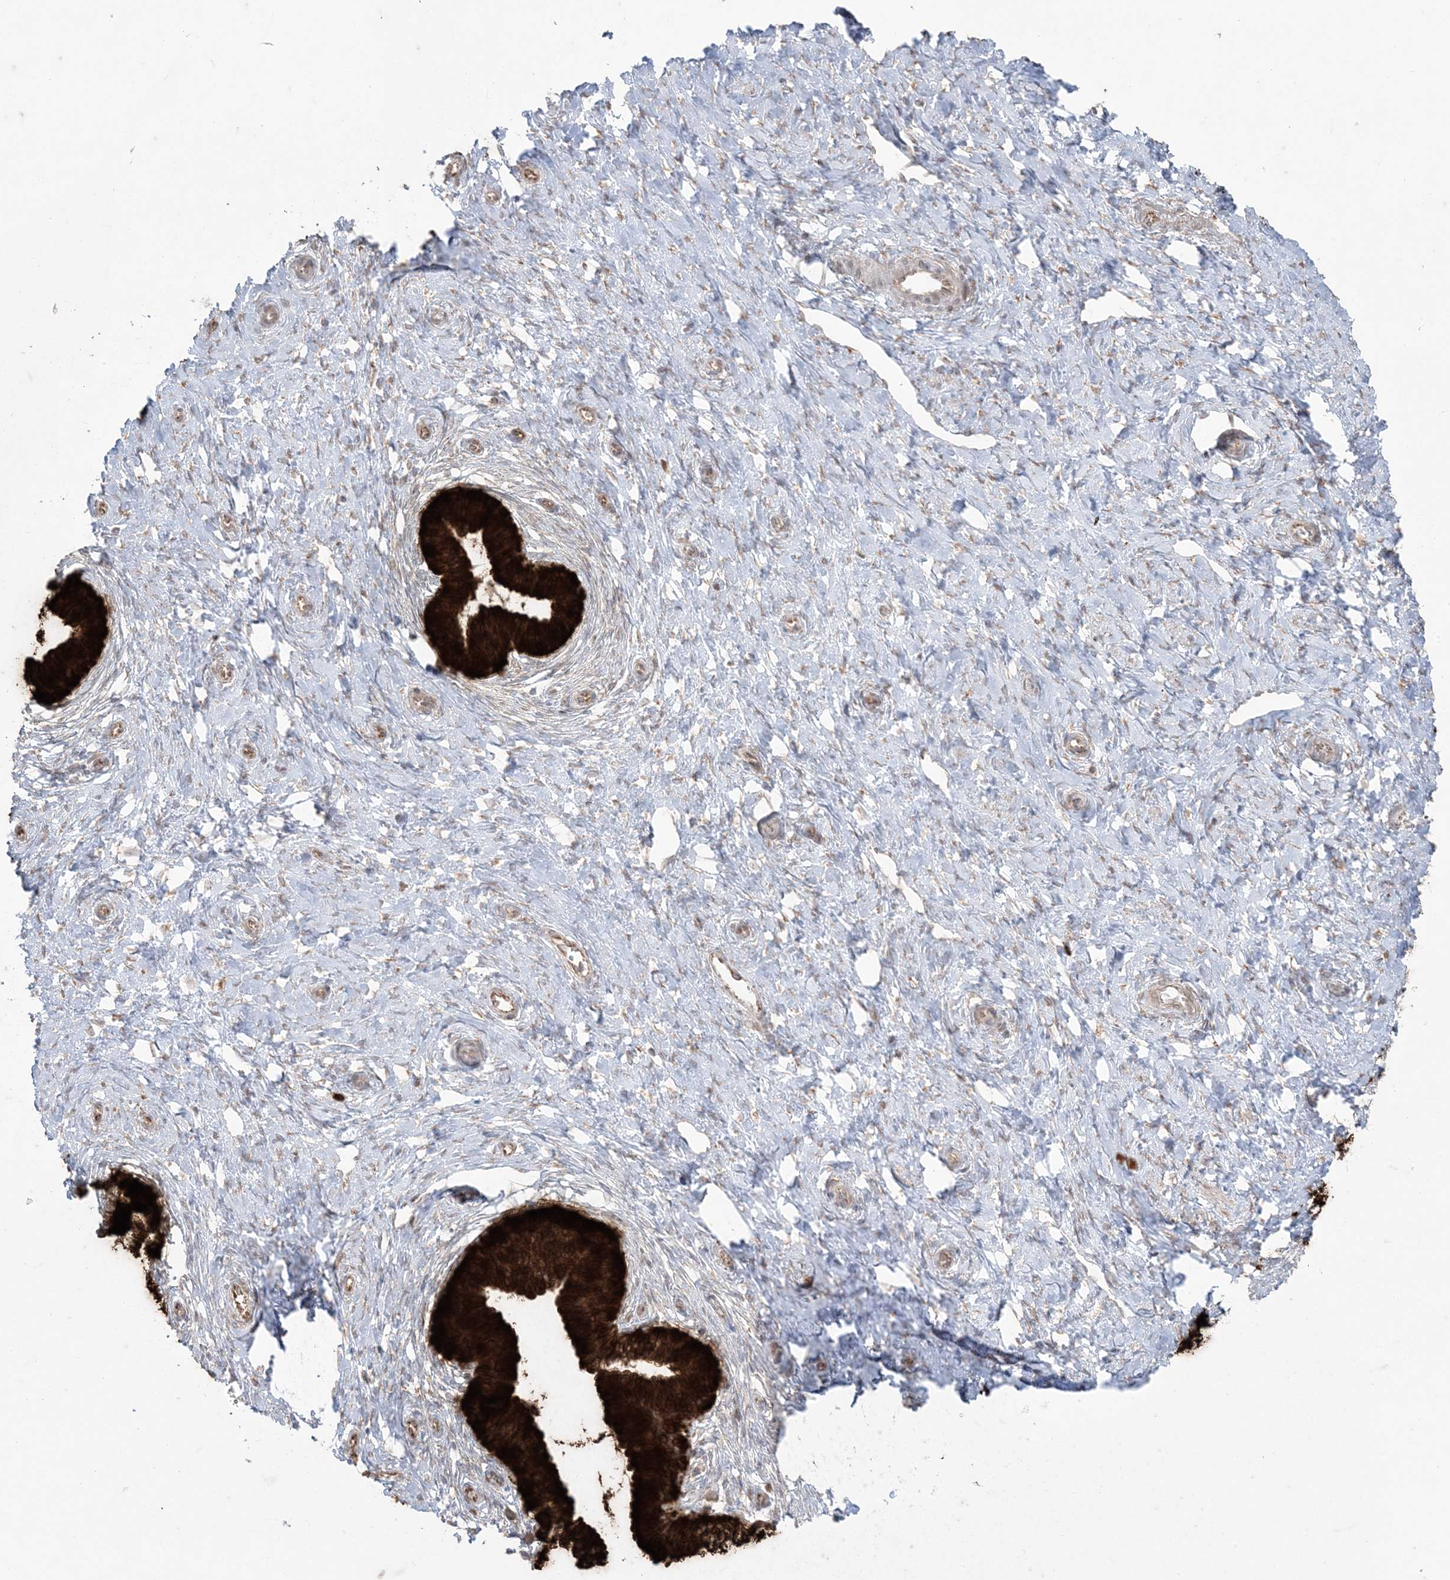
{"staining": {"intensity": "strong", "quantity": ">75%", "location": "cytoplasmic/membranous"}, "tissue": "cervix", "cell_type": "Glandular cells", "image_type": "normal", "snomed": [{"axis": "morphology", "description": "Normal tissue, NOS"}, {"axis": "topography", "description": "Cervix"}], "caption": "Protein staining of normal cervix shows strong cytoplasmic/membranous expression in about >75% of glandular cells. (DAB IHC with brightfield microscopy, high magnification).", "gene": "UBXN4", "patient": {"sex": "female", "age": 36}}